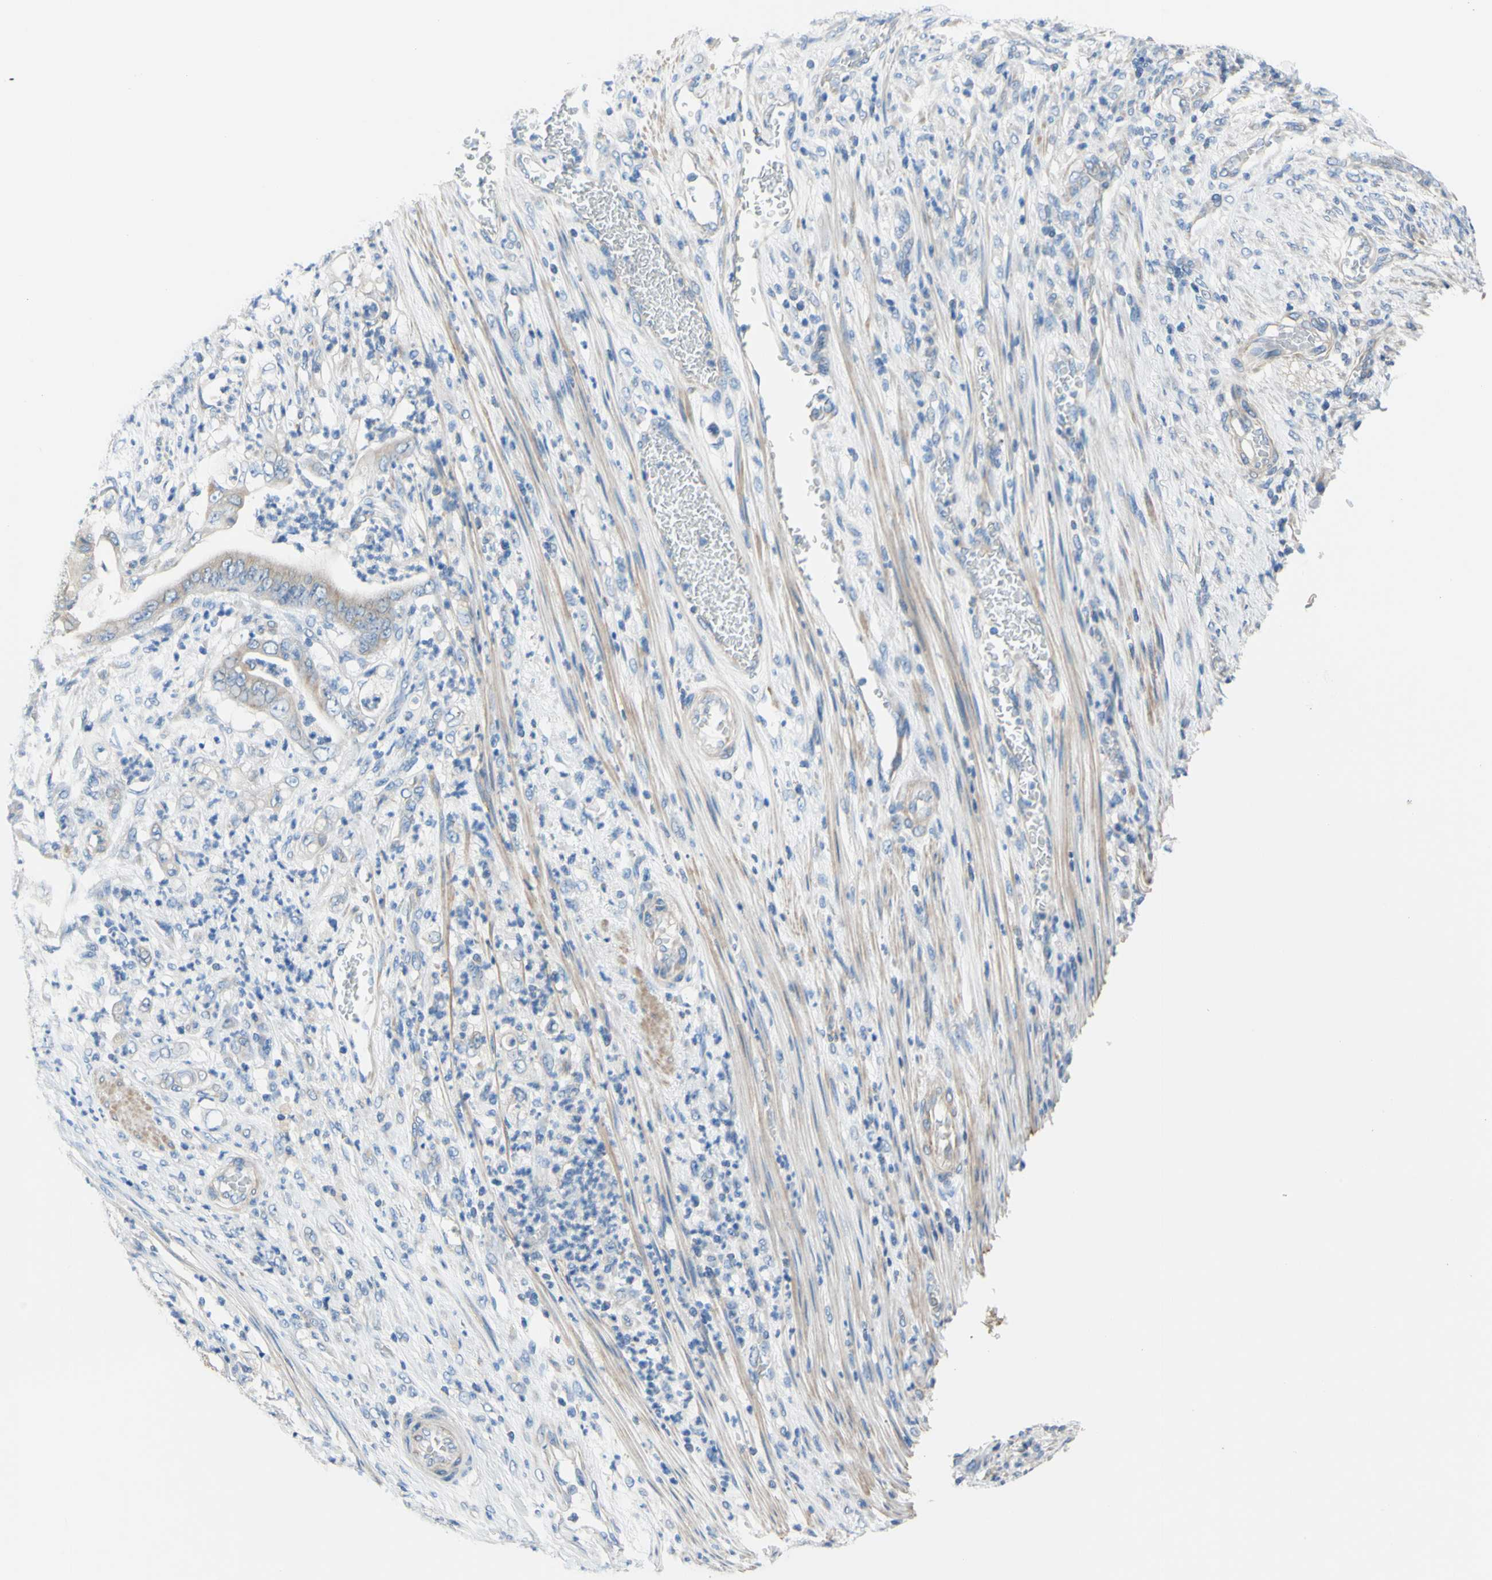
{"staining": {"intensity": "weak", "quantity": "<25%", "location": "cytoplasmic/membranous"}, "tissue": "stomach cancer", "cell_type": "Tumor cells", "image_type": "cancer", "snomed": [{"axis": "morphology", "description": "Adenocarcinoma, NOS"}, {"axis": "topography", "description": "Stomach"}], "caption": "Tumor cells are negative for protein expression in human stomach cancer. (Brightfield microscopy of DAB (3,3'-diaminobenzidine) IHC at high magnification).", "gene": "RETREG2", "patient": {"sex": "female", "age": 73}}